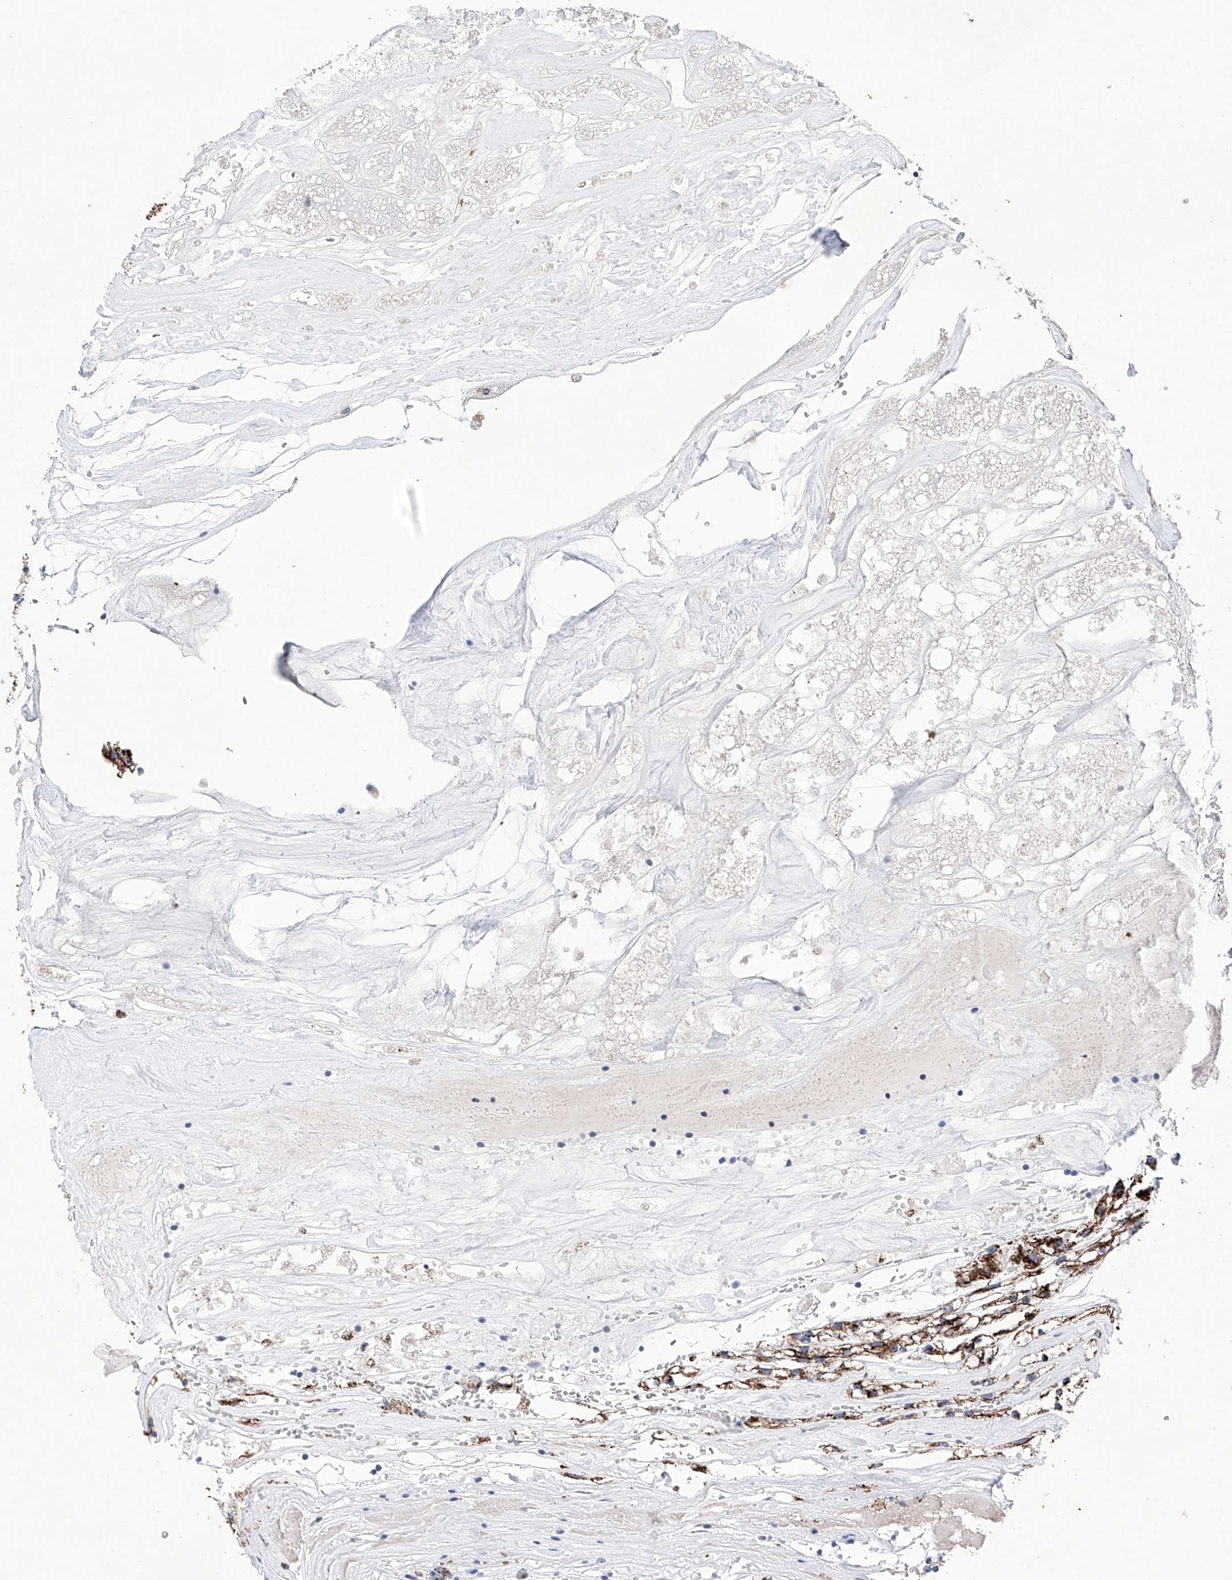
{"staining": {"intensity": "strong", "quantity": "<25%", "location": "cytoplasmic/membranous,nuclear"}, "tissue": "renal cancer", "cell_type": "Tumor cells", "image_type": "cancer", "snomed": [{"axis": "morphology", "description": "Adenocarcinoma, NOS"}, {"axis": "topography", "description": "Kidney"}], "caption": "Renal adenocarcinoma tissue displays strong cytoplasmic/membranous and nuclear expression in about <25% of tumor cells The staining was performed using DAB (3,3'-diaminobenzidine), with brown indicating positive protein expression. Nuclei are stained blue with hematoxylin.", "gene": "NRROS", "patient": {"sex": "female", "age": 57}}